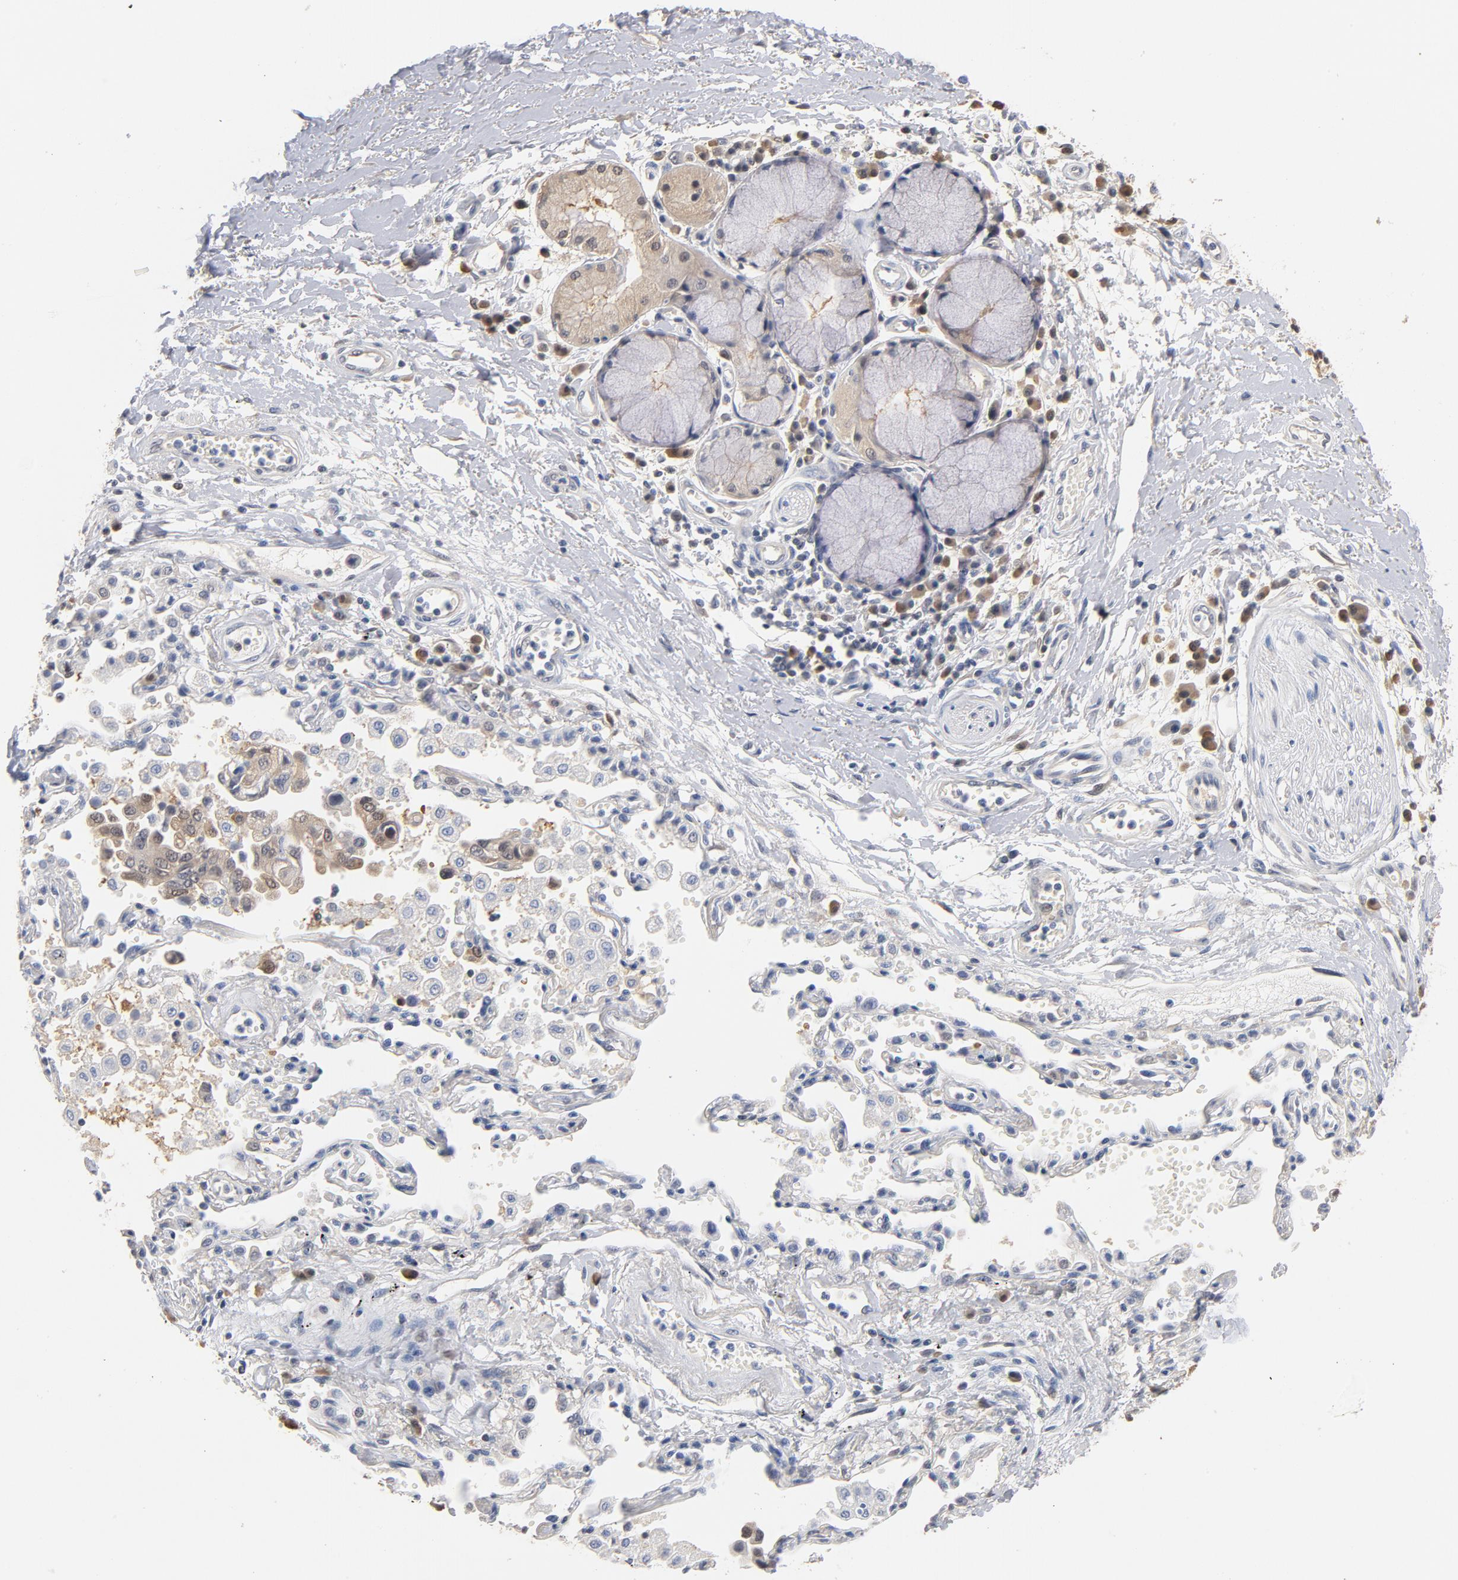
{"staining": {"intensity": "negative", "quantity": "none", "location": "none"}, "tissue": "adipose tissue", "cell_type": "Adipocytes", "image_type": "normal", "snomed": [{"axis": "morphology", "description": "Normal tissue, NOS"}, {"axis": "morphology", "description": "Adenocarcinoma, NOS"}, {"axis": "topography", "description": "Cartilage tissue"}, {"axis": "topography", "description": "Bronchus"}, {"axis": "topography", "description": "Lung"}], "caption": "A photomicrograph of adipose tissue stained for a protein displays no brown staining in adipocytes. (DAB immunohistochemistry (IHC) visualized using brightfield microscopy, high magnification).", "gene": "MIF", "patient": {"sex": "female", "age": 67}}